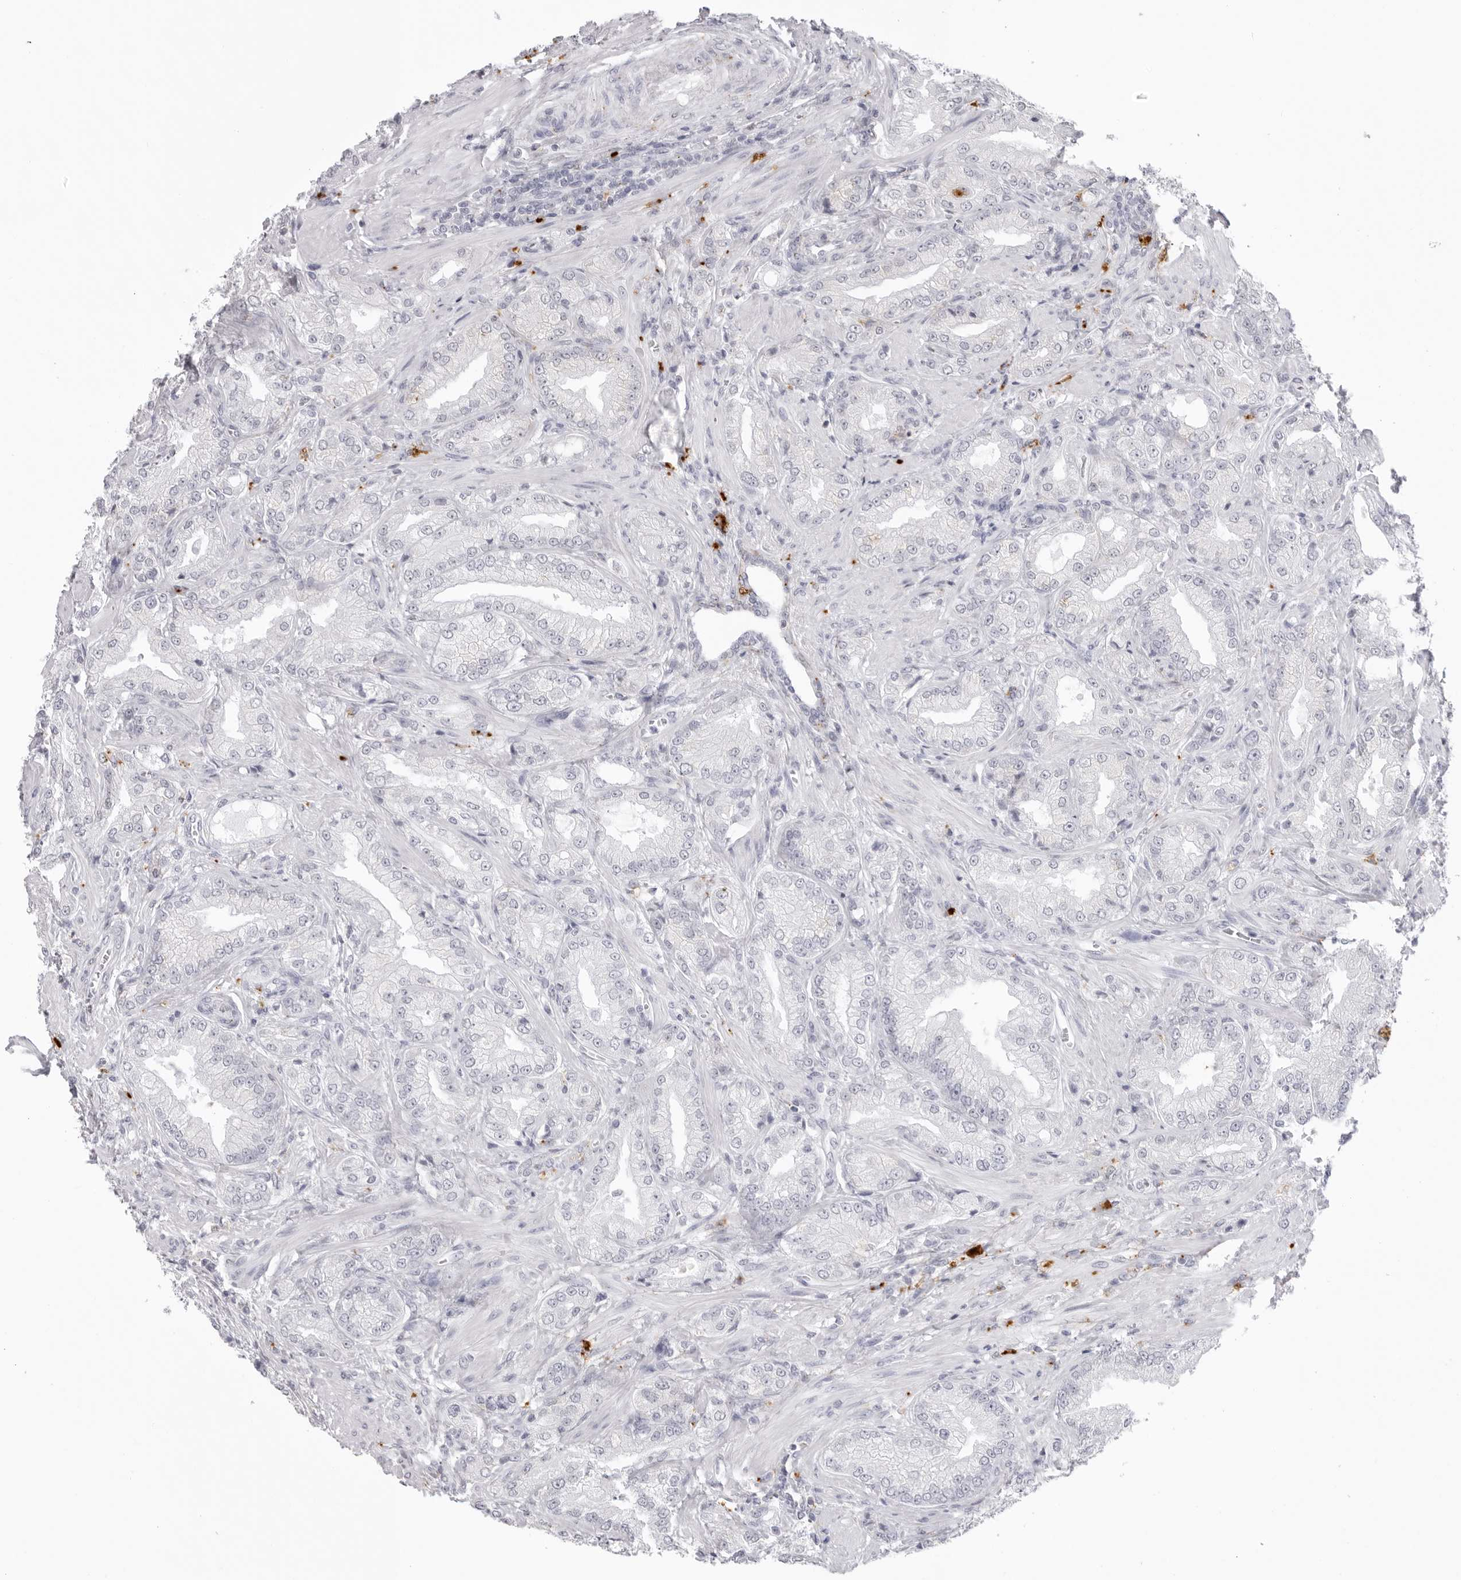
{"staining": {"intensity": "negative", "quantity": "none", "location": "none"}, "tissue": "prostate cancer", "cell_type": "Tumor cells", "image_type": "cancer", "snomed": [{"axis": "morphology", "description": "Adenocarcinoma, Low grade"}, {"axis": "topography", "description": "Prostate"}], "caption": "A high-resolution image shows immunohistochemistry staining of prostate adenocarcinoma (low-grade), which exhibits no significant expression in tumor cells.", "gene": "IL25", "patient": {"sex": "male", "age": 62}}